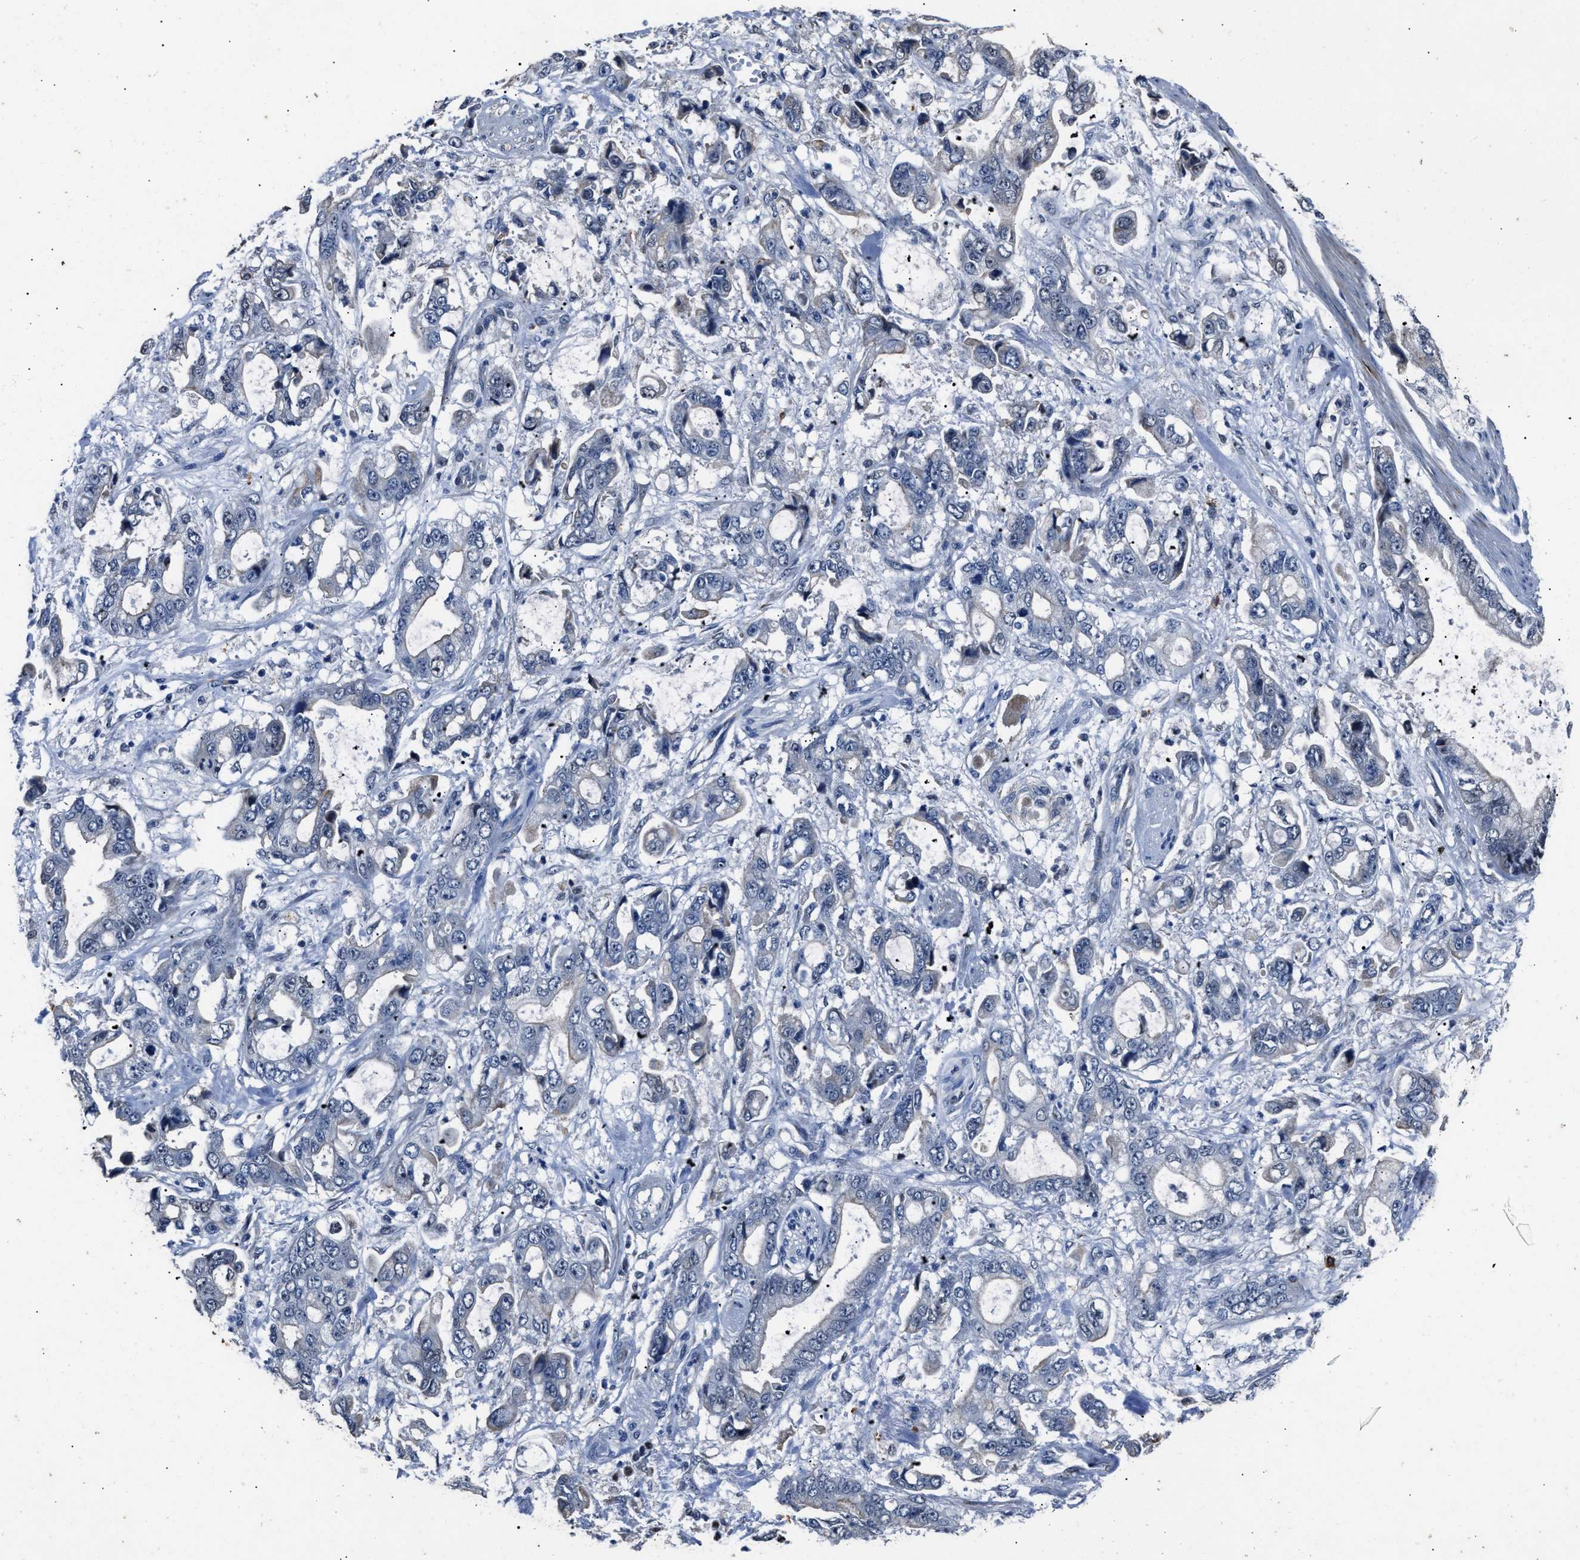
{"staining": {"intensity": "negative", "quantity": "none", "location": "none"}, "tissue": "stomach cancer", "cell_type": "Tumor cells", "image_type": "cancer", "snomed": [{"axis": "morphology", "description": "Normal tissue, NOS"}, {"axis": "morphology", "description": "Adenocarcinoma, NOS"}, {"axis": "topography", "description": "Stomach"}], "caption": "Tumor cells show no significant protein staining in stomach adenocarcinoma.", "gene": "NSUN5", "patient": {"sex": "male", "age": 62}}